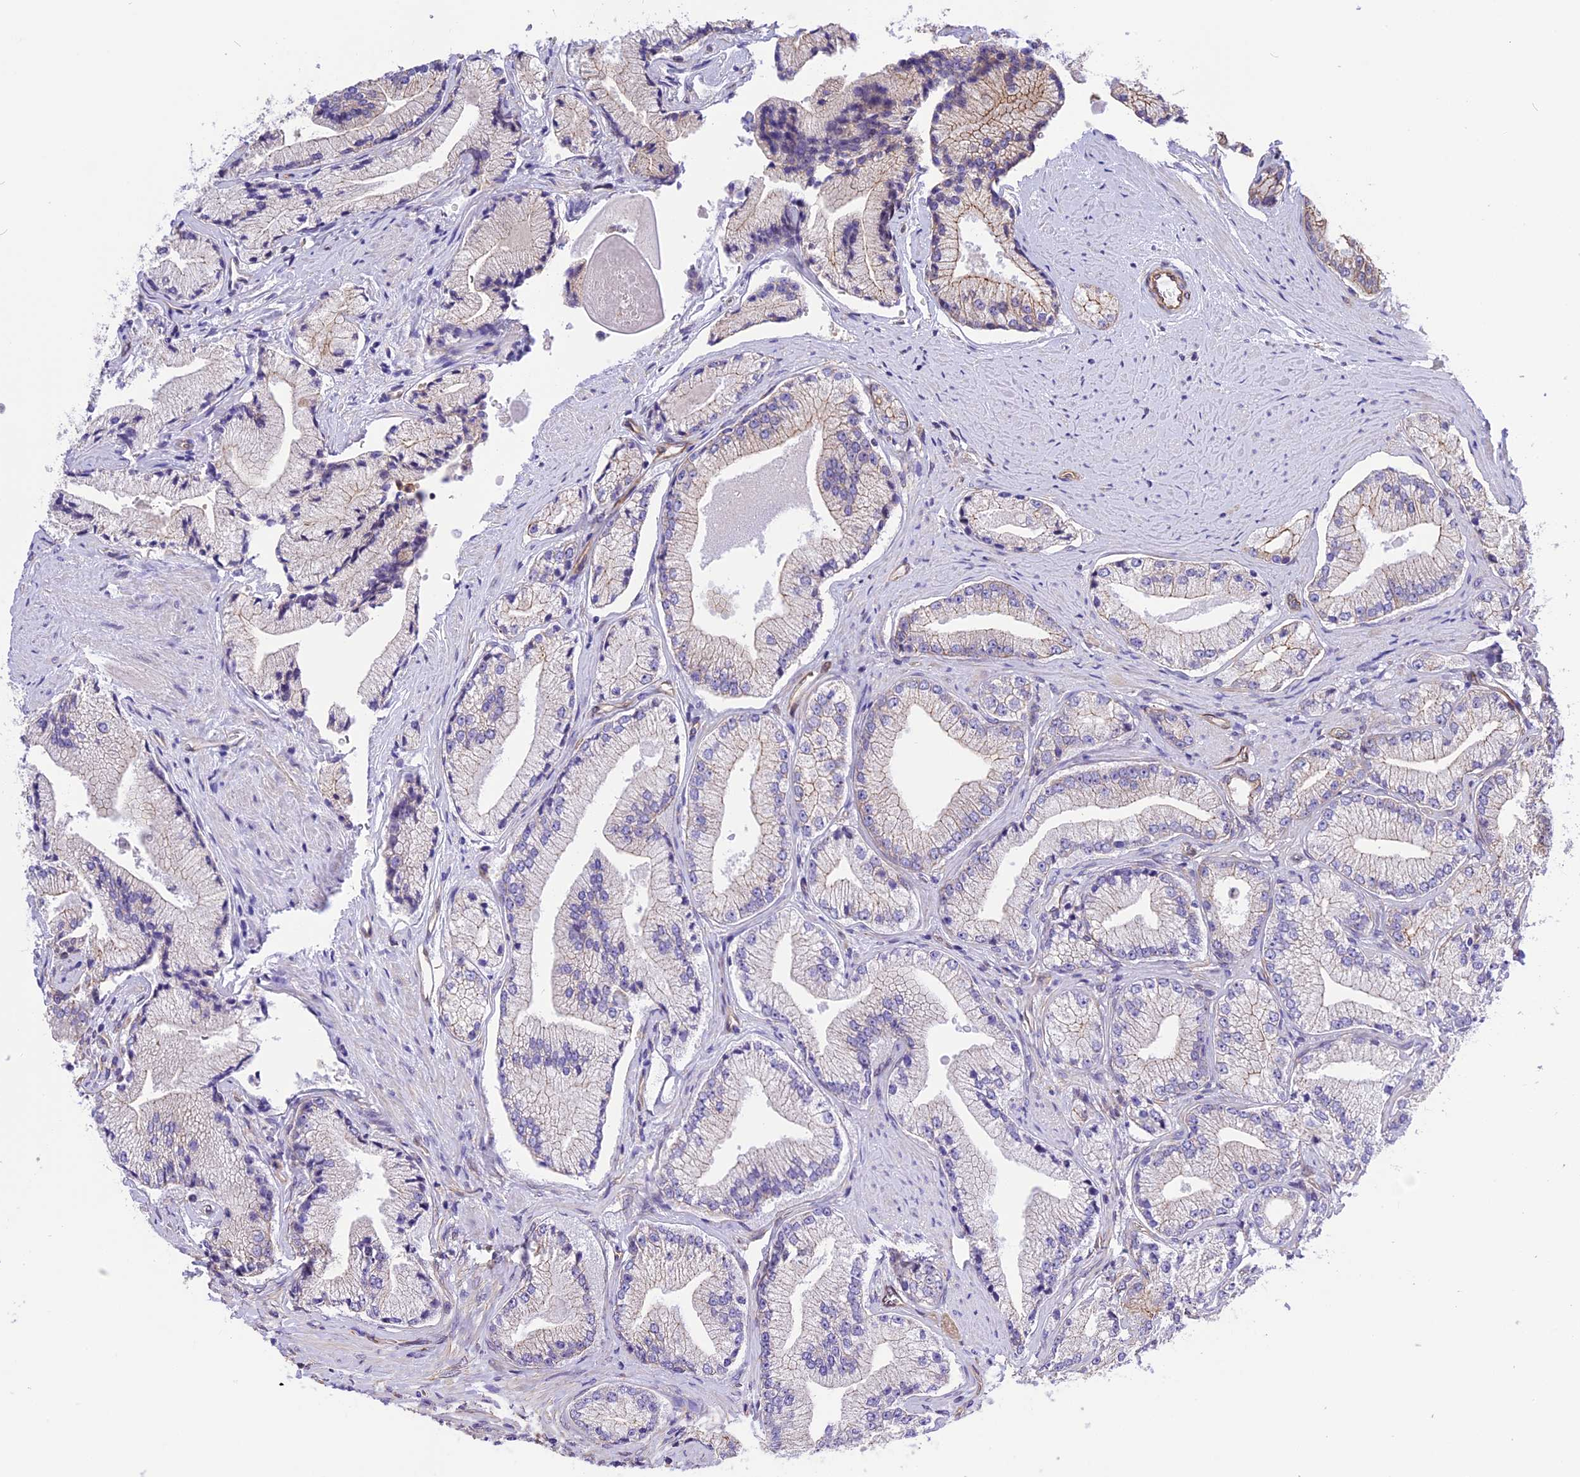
{"staining": {"intensity": "negative", "quantity": "none", "location": "none"}, "tissue": "prostate cancer", "cell_type": "Tumor cells", "image_type": "cancer", "snomed": [{"axis": "morphology", "description": "Adenocarcinoma, High grade"}, {"axis": "topography", "description": "Prostate"}], "caption": "Tumor cells are negative for protein expression in human prostate cancer (high-grade adenocarcinoma). (DAB IHC visualized using brightfield microscopy, high magnification).", "gene": "R3HDM4", "patient": {"sex": "male", "age": 67}}